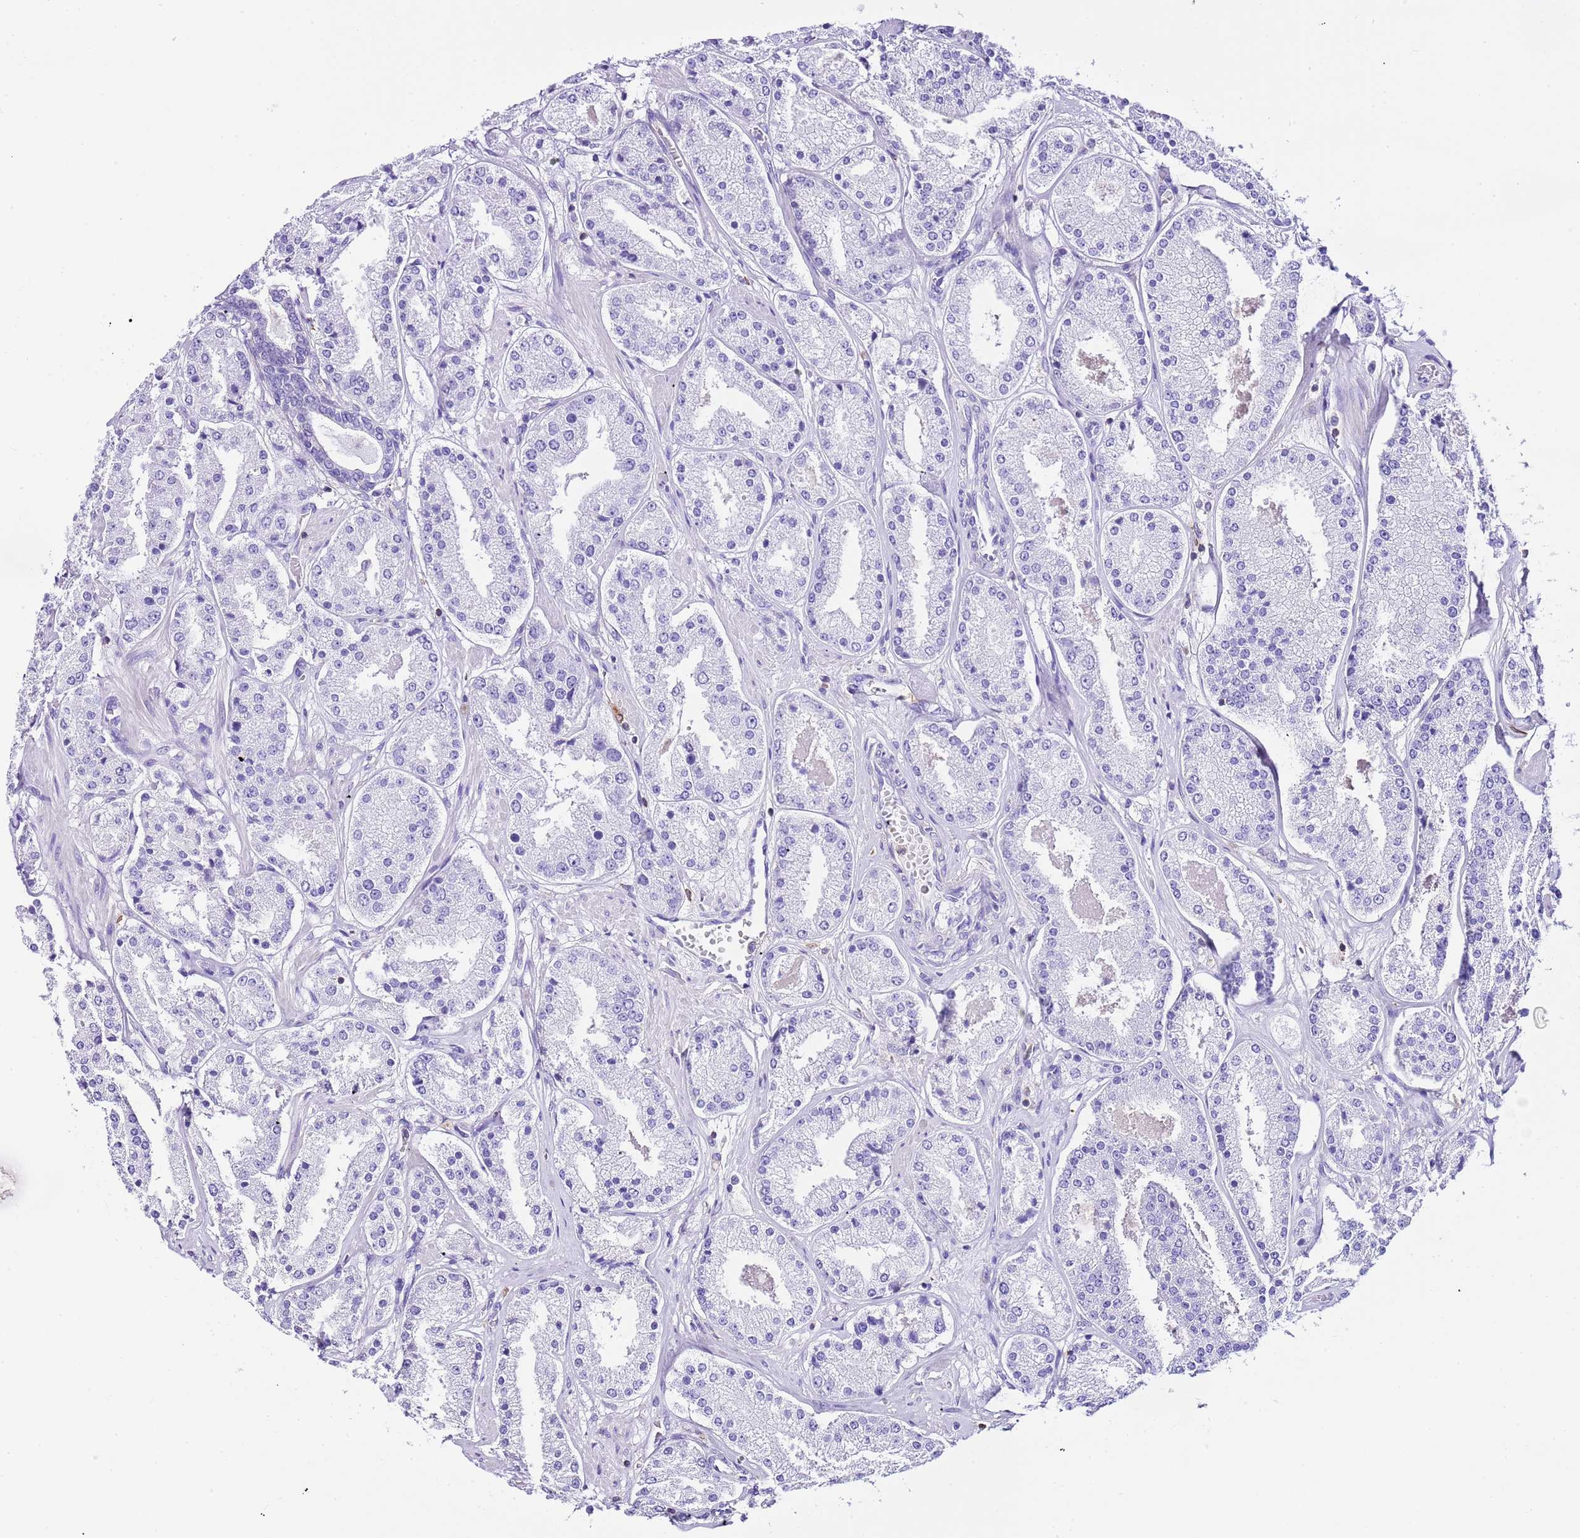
{"staining": {"intensity": "negative", "quantity": "none", "location": "none"}, "tissue": "prostate cancer", "cell_type": "Tumor cells", "image_type": "cancer", "snomed": [{"axis": "morphology", "description": "Adenocarcinoma, High grade"}, {"axis": "topography", "description": "Prostate"}], "caption": "The IHC image has no significant staining in tumor cells of prostate high-grade adenocarcinoma tissue.", "gene": "CNN2", "patient": {"sex": "male", "age": 63}}